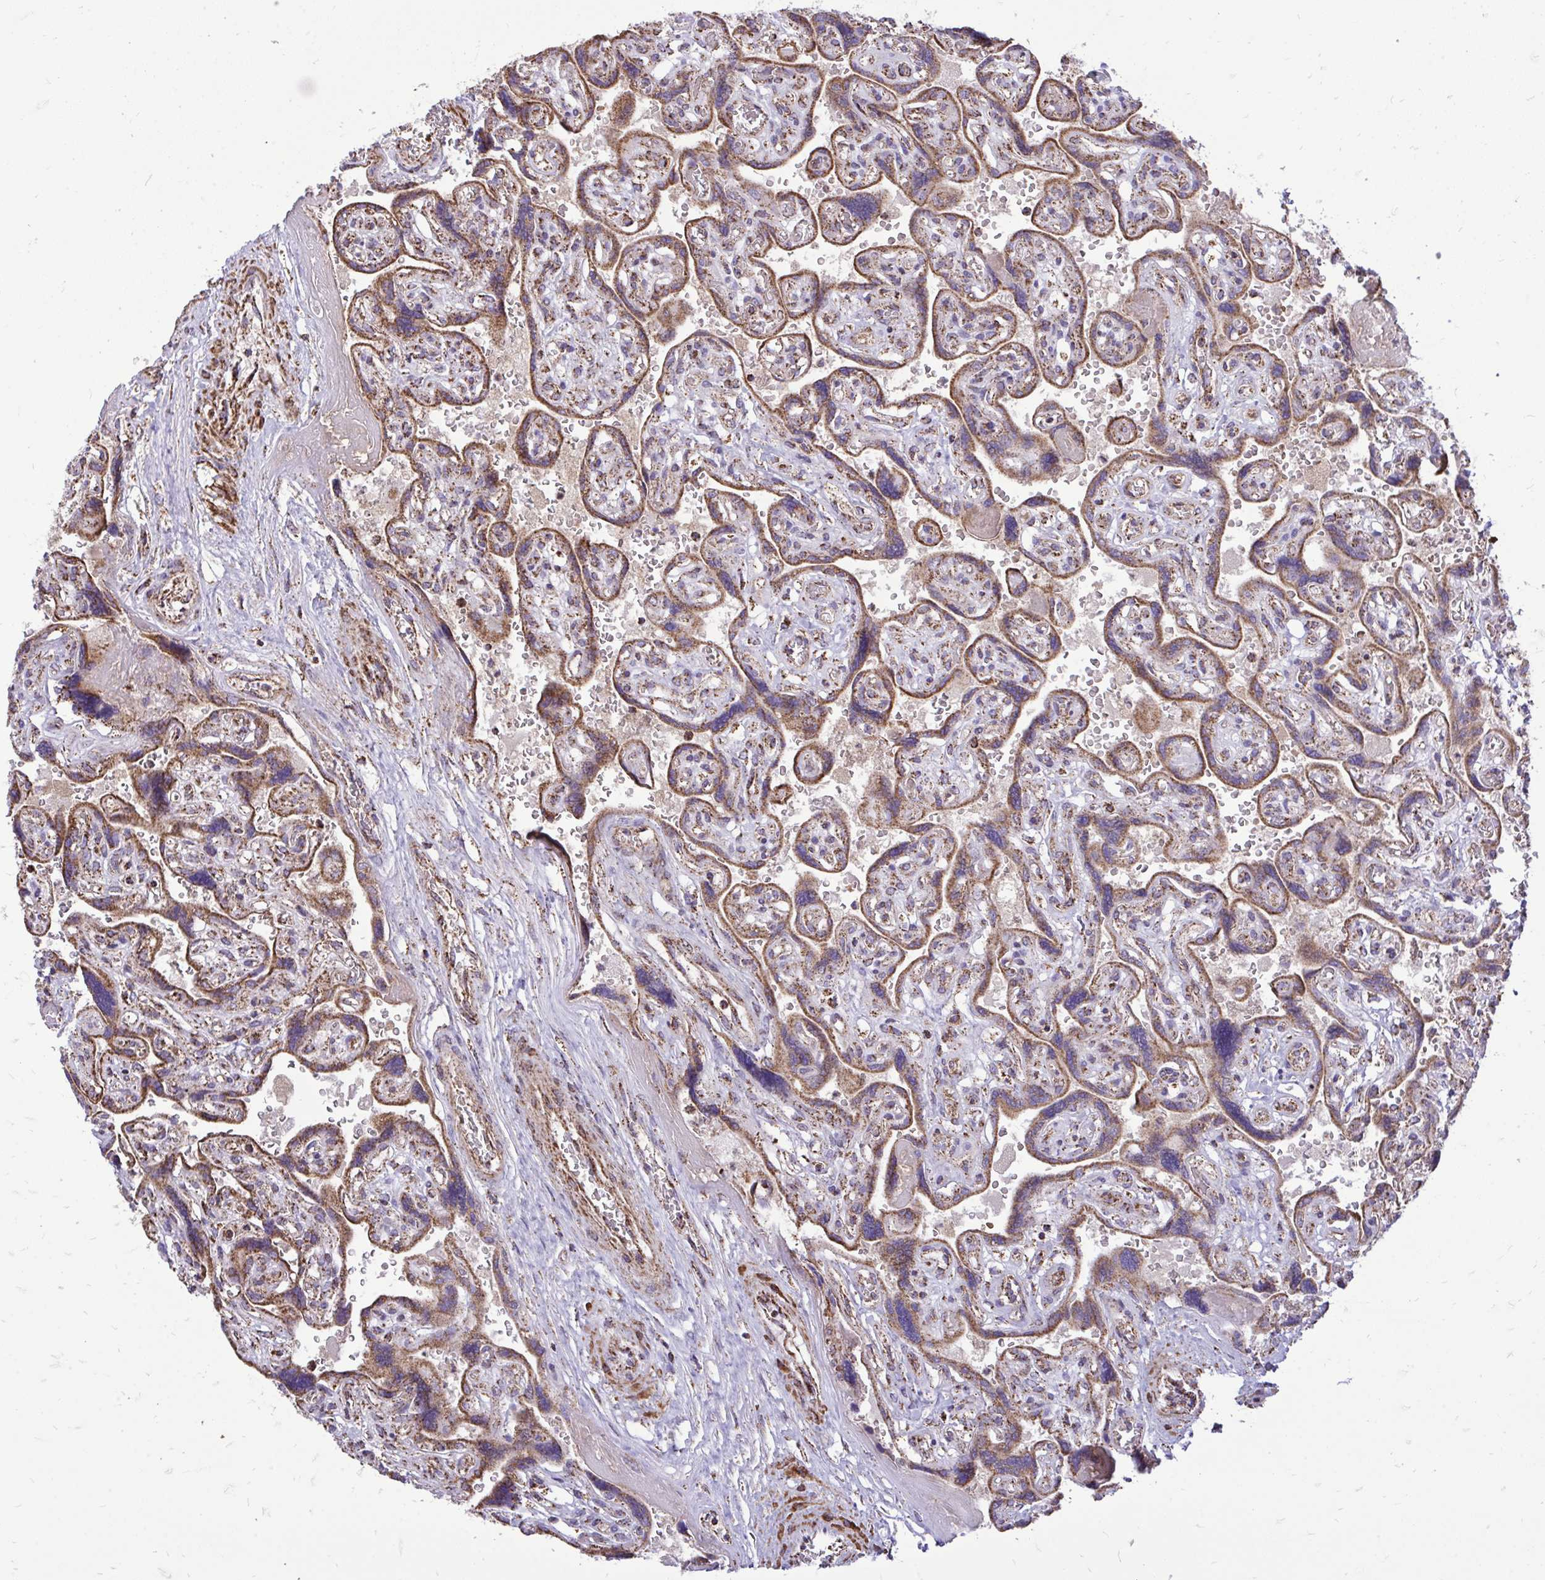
{"staining": {"intensity": "moderate", "quantity": ">75%", "location": "cytoplasmic/membranous"}, "tissue": "placenta", "cell_type": "Decidual cells", "image_type": "normal", "snomed": [{"axis": "morphology", "description": "Normal tissue, NOS"}, {"axis": "topography", "description": "Placenta"}], "caption": "Protein expression analysis of normal placenta shows moderate cytoplasmic/membranous expression in about >75% of decidual cells. The staining is performed using DAB (3,3'-diaminobenzidine) brown chromogen to label protein expression. The nuclei are counter-stained blue using hematoxylin.", "gene": "UBE2C", "patient": {"sex": "female", "age": 32}}